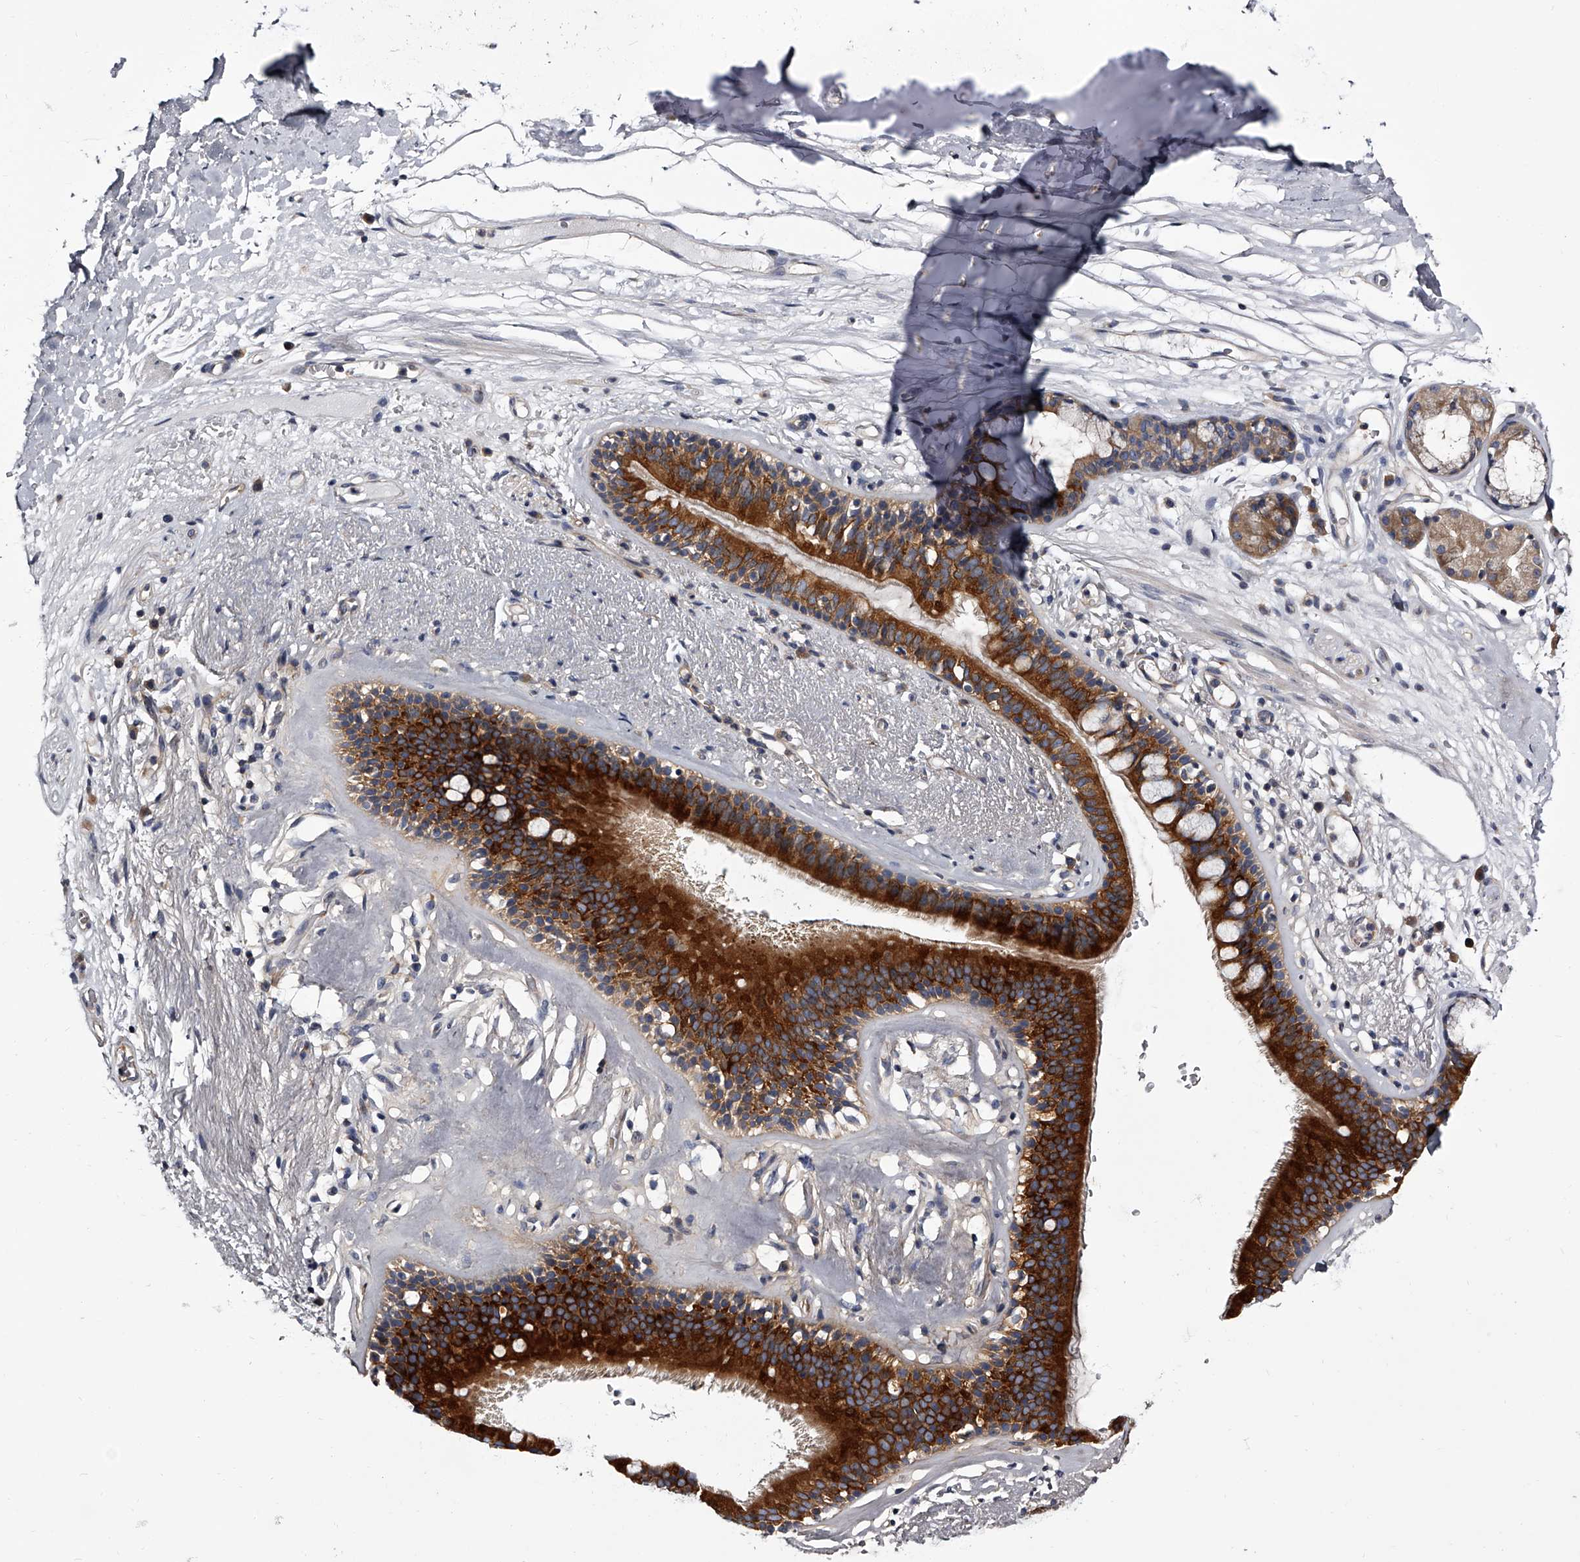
{"staining": {"intensity": "negative", "quantity": "none", "location": "none"}, "tissue": "adipose tissue", "cell_type": "Adipocytes", "image_type": "normal", "snomed": [{"axis": "morphology", "description": "Normal tissue, NOS"}, {"axis": "topography", "description": "Cartilage tissue"}], "caption": "Adipocytes are negative for protein expression in normal human adipose tissue.", "gene": "GAPVD1", "patient": {"sex": "female", "age": 63}}